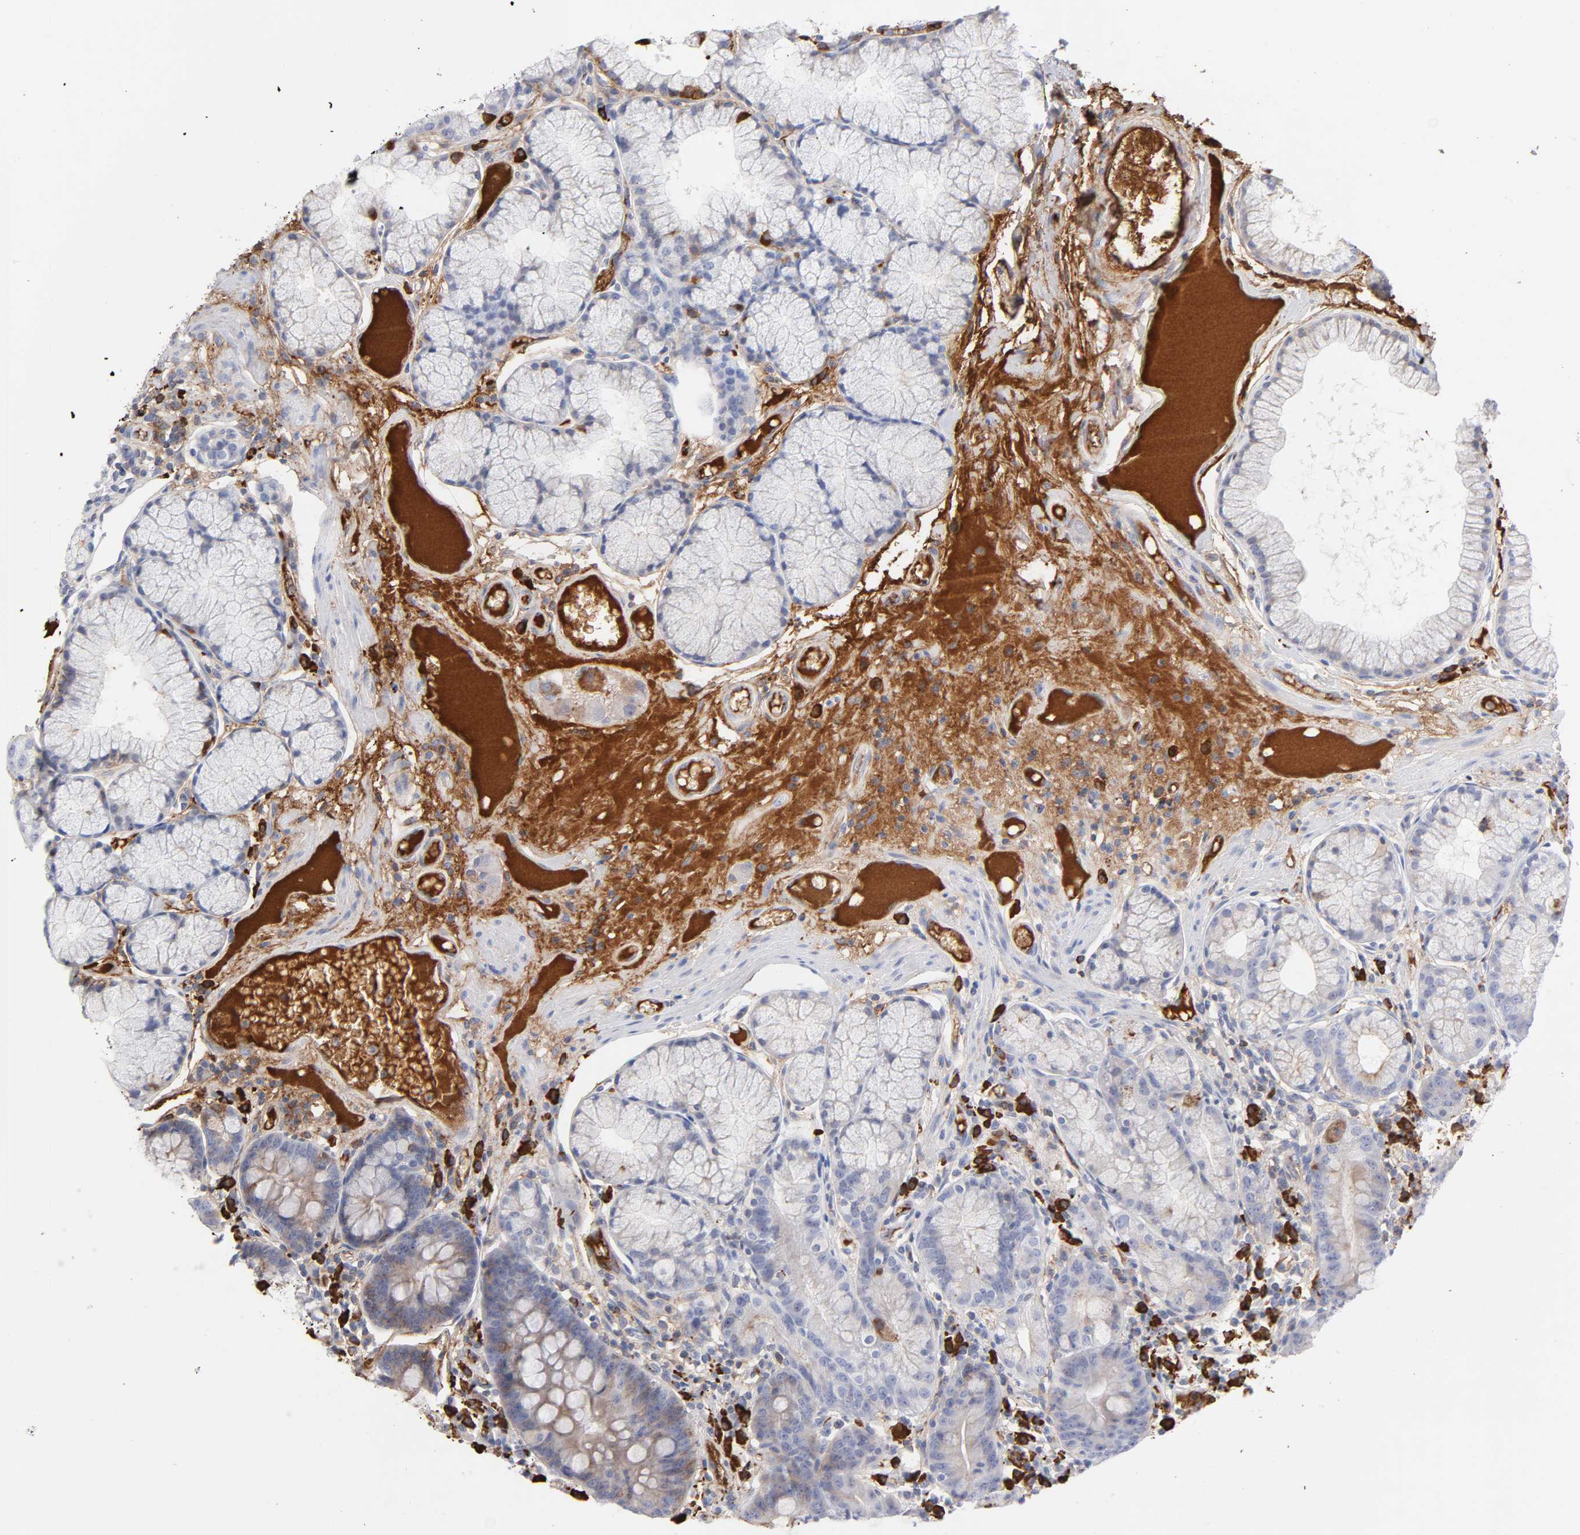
{"staining": {"intensity": "negative", "quantity": "none", "location": "none"}, "tissue": "duodenum", "cell_type": "Glandular cells", "image_type": "normal", "snomed": [{"axis": "morphology", "description": "Normal tissue, NOS"}, {"axis": "topography", "description": "Duodenum"}], "caption": "This is a micrograph of IHC staining of unremarkable duodenum, which shows no expression in glandular cells.", "gene": "PLAT", "patient": {"sex": "male", "age": 50}}